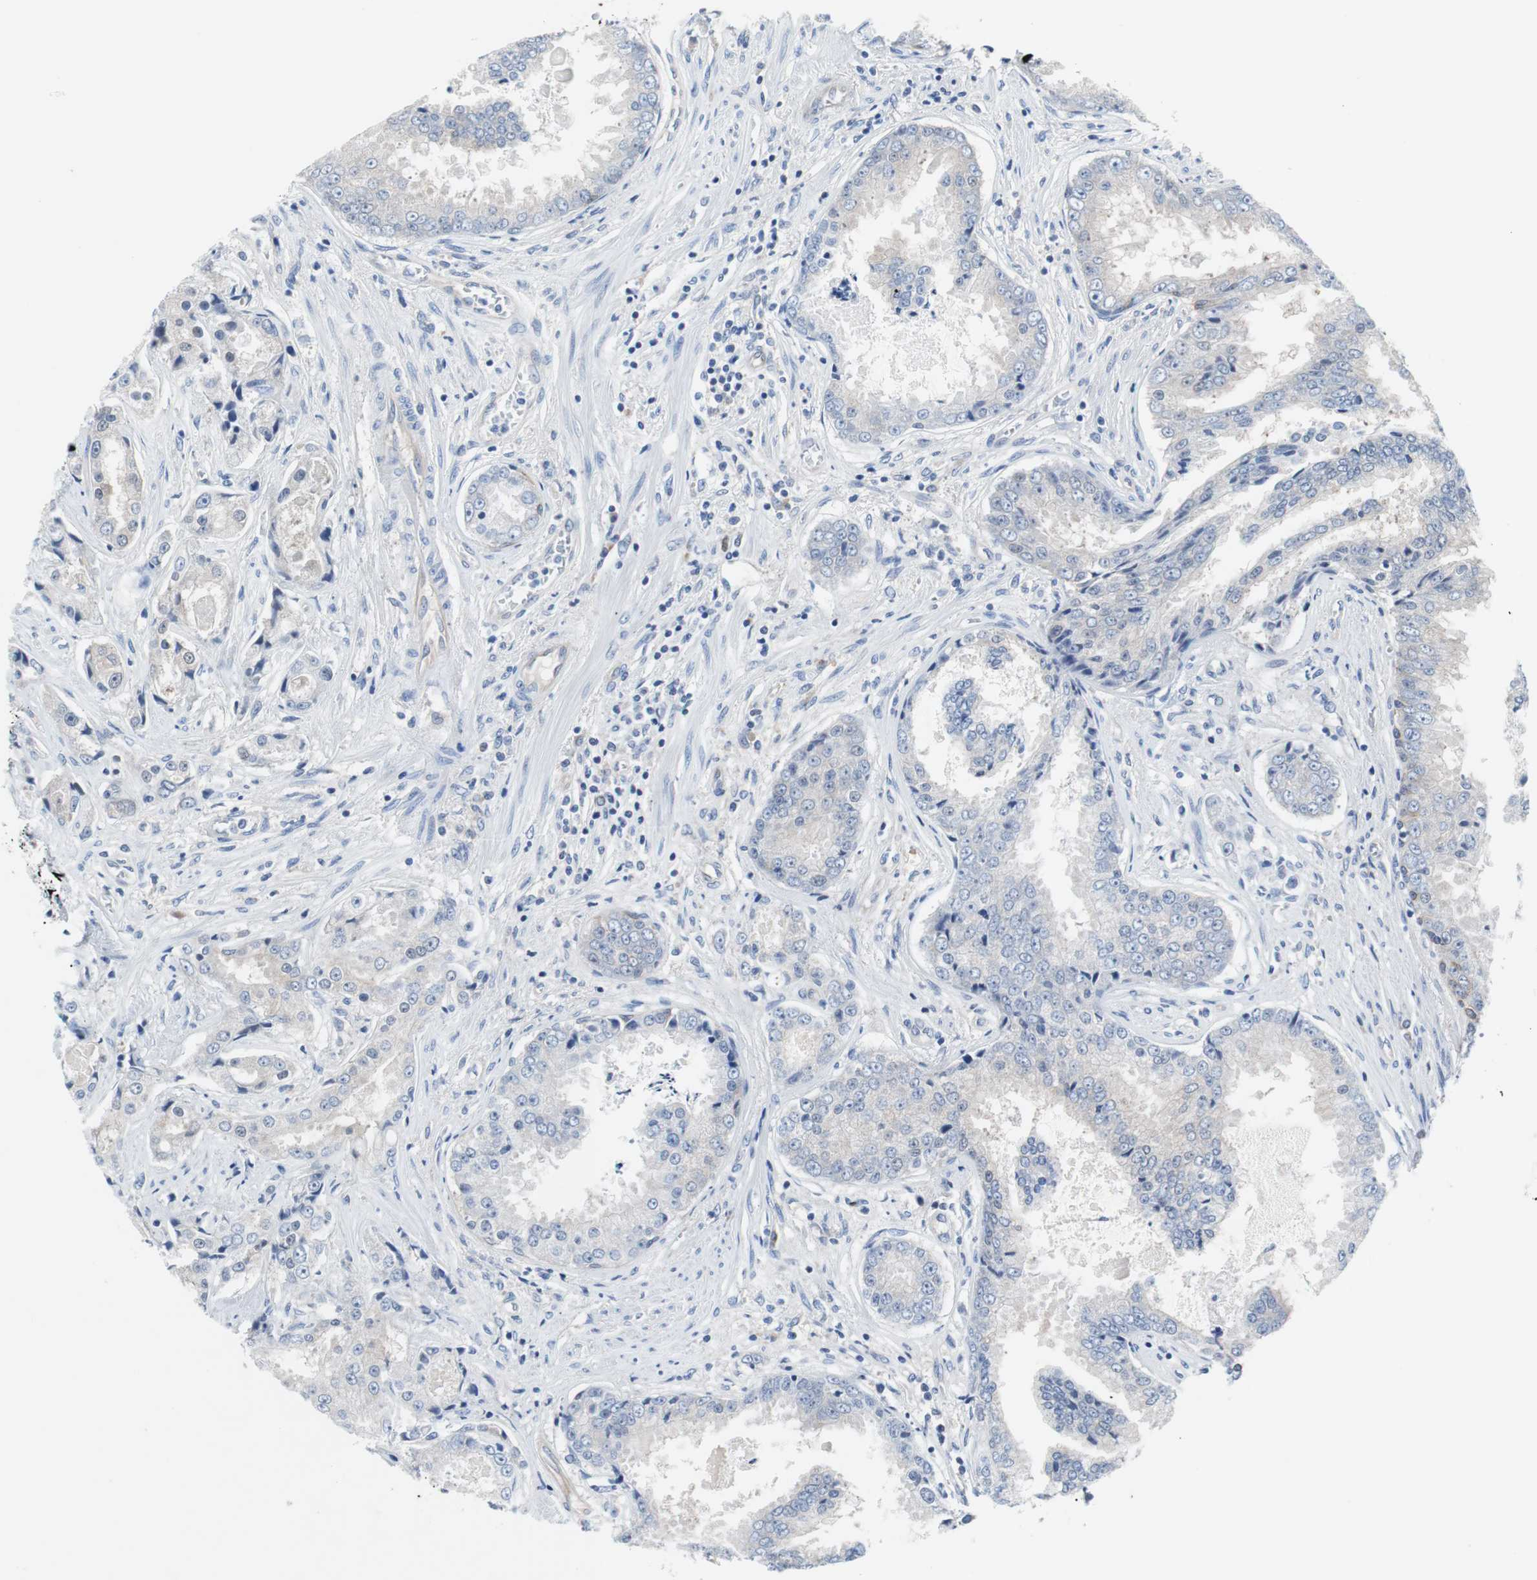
{"staining": {"intensity": "weak", "quantity": "<25%", "location": "cytoplasmic/membranous"}, "tissue": "prostate cancer", "cell_type": "Tumor cells", "image_type": "cancer", "snomed": [{"axis": "morphology", "description": "Adenocarcinoma, High grade"}, {"axis": "topography", "description": "Prostate"}], "caption": "A histopathology image of prostate cancer stained for a protein demonstrates no brown staining in tumor cells.", "gene": "EEF2K", "patient": {"sex": "male", "age": 73}}